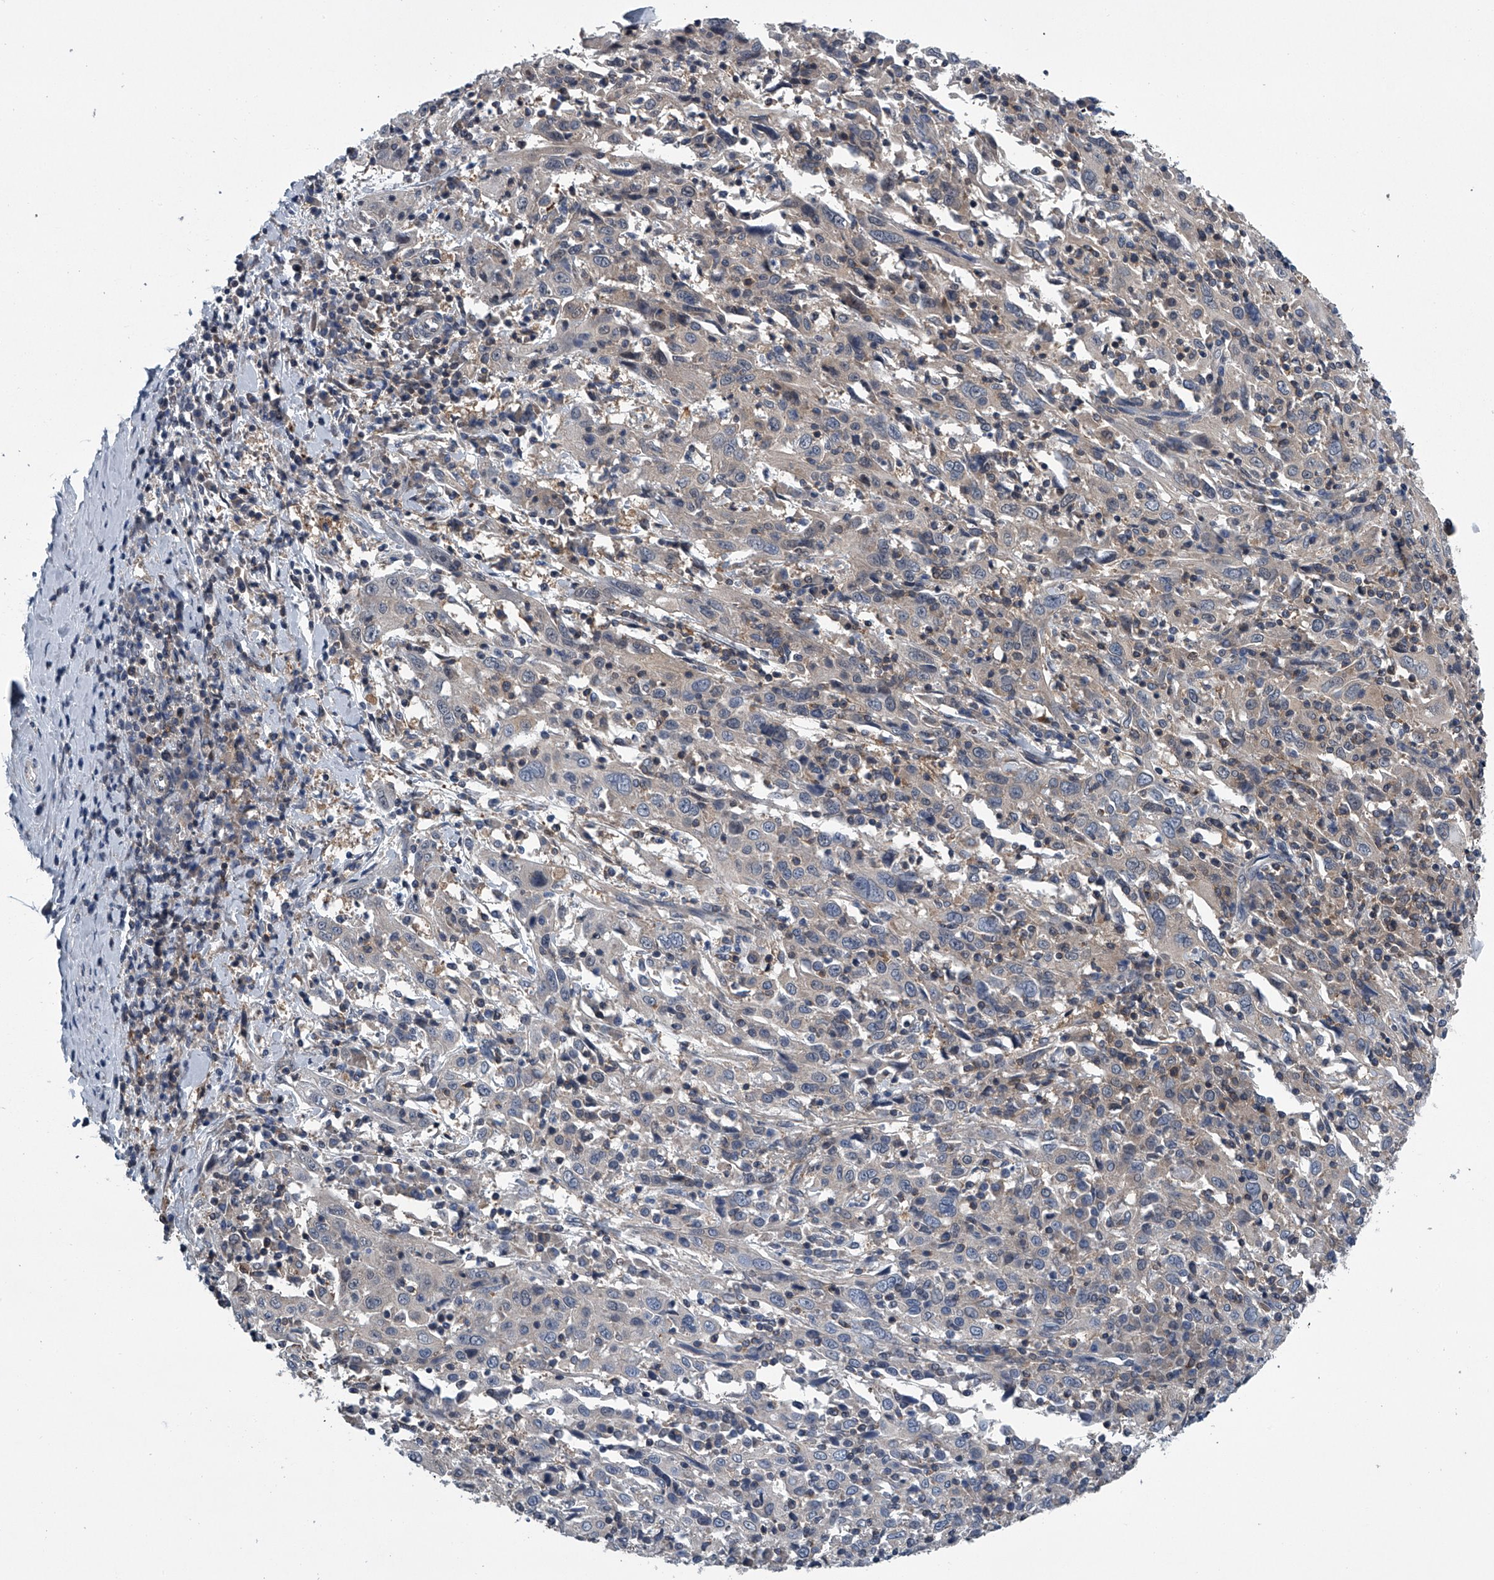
{"staining": {"intensity": "weak", "quantity": "<25%", "location": "cytoplasmic/membranous"}, "tissue": "cervical cancer", "cell_type": "Tumor cells", "image_type": "cancer", "snomed": [{"axis": "morphology", "description": "Squamous cell carcinoma, NOS"}, {"axis": "topography", "description": "Cervix"}], "caption": "This is a histopathology image of immunohistochemistry staining of cervical cancer, which shows no positivity in tumor cells.", "gene": "PPP2R5D", "patient": {"sex": "female", "age": 46}}